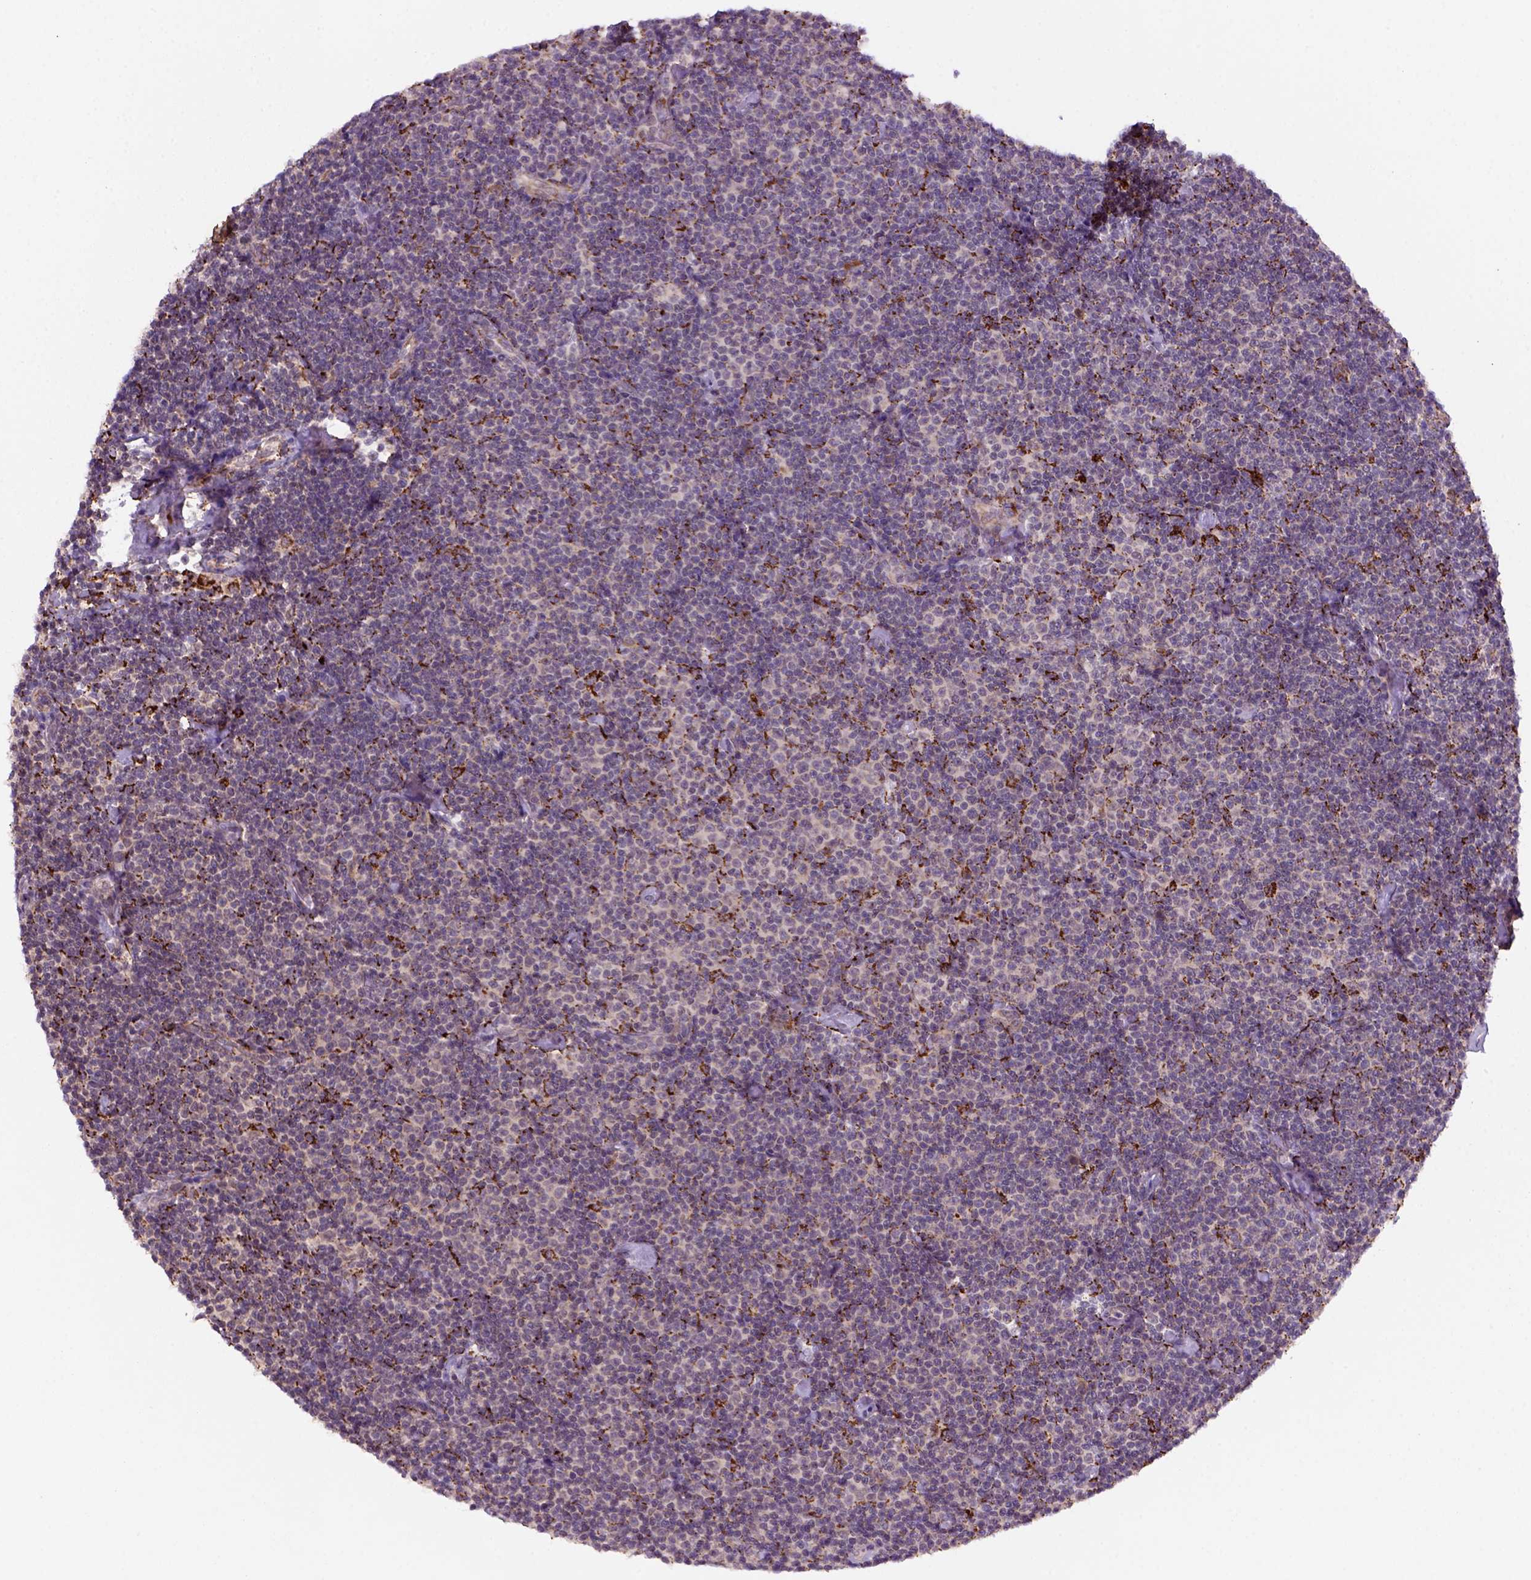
{"staining": {"intensity": "negative", "quantity": "none", "location": "none"}, "tissue": "lymphoma", "cell_type": "Tumor cells", "image_type": "cancer", "snomed": [{"axis": "morphology", "description": "Malignant lymphoma, non-Hodgkin's type, Low grade"}, {"axis": "topography", "description": "Lymph node"}], "caption": "Micrograph shows no significant protein expression in tumor cells of lymphoma.", "gene": "FZD7", "patient": {"sex": "male", "age": 81}}